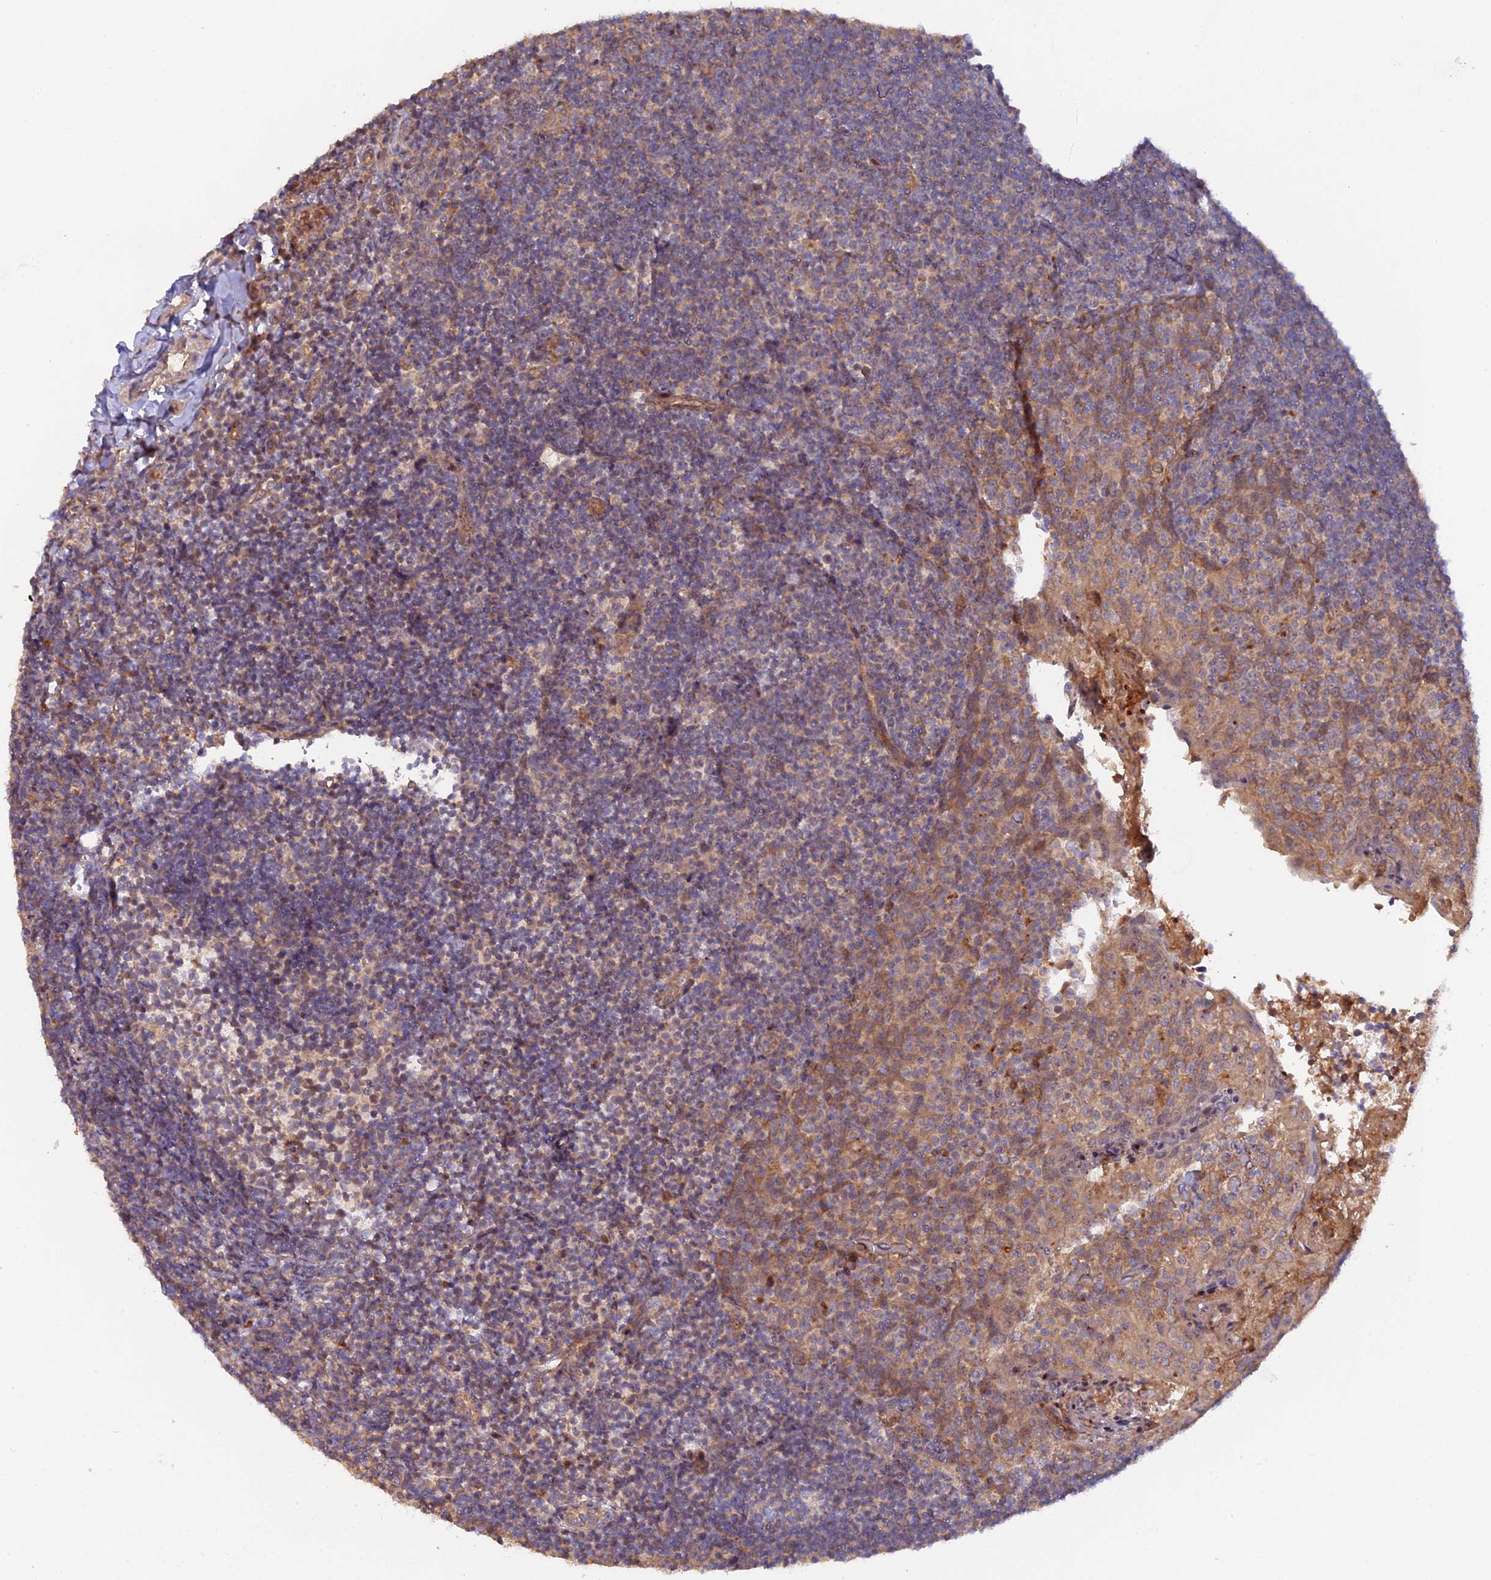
{"staining": {"intensity": "negative", "quantity": "none", "location": "none"}, "tissue": "tonsil", "cell_type": "Germinal center cells", "image_type": "normal", "snomed": [{"axis": "morphology", "description": "Normal tissue, NOS"}, {"axis": "topography", "description": "Tonsil"}], "caption": "Immunohistochemistry of unremarkable human tonsil shows no positivity in germinal center cells. The staining is performed using DAB brown chromogen with nuclei counter-stained in using hematoxylin.", "gene": "FERMT1", "patient": {"sex": "female", "age": 10}}